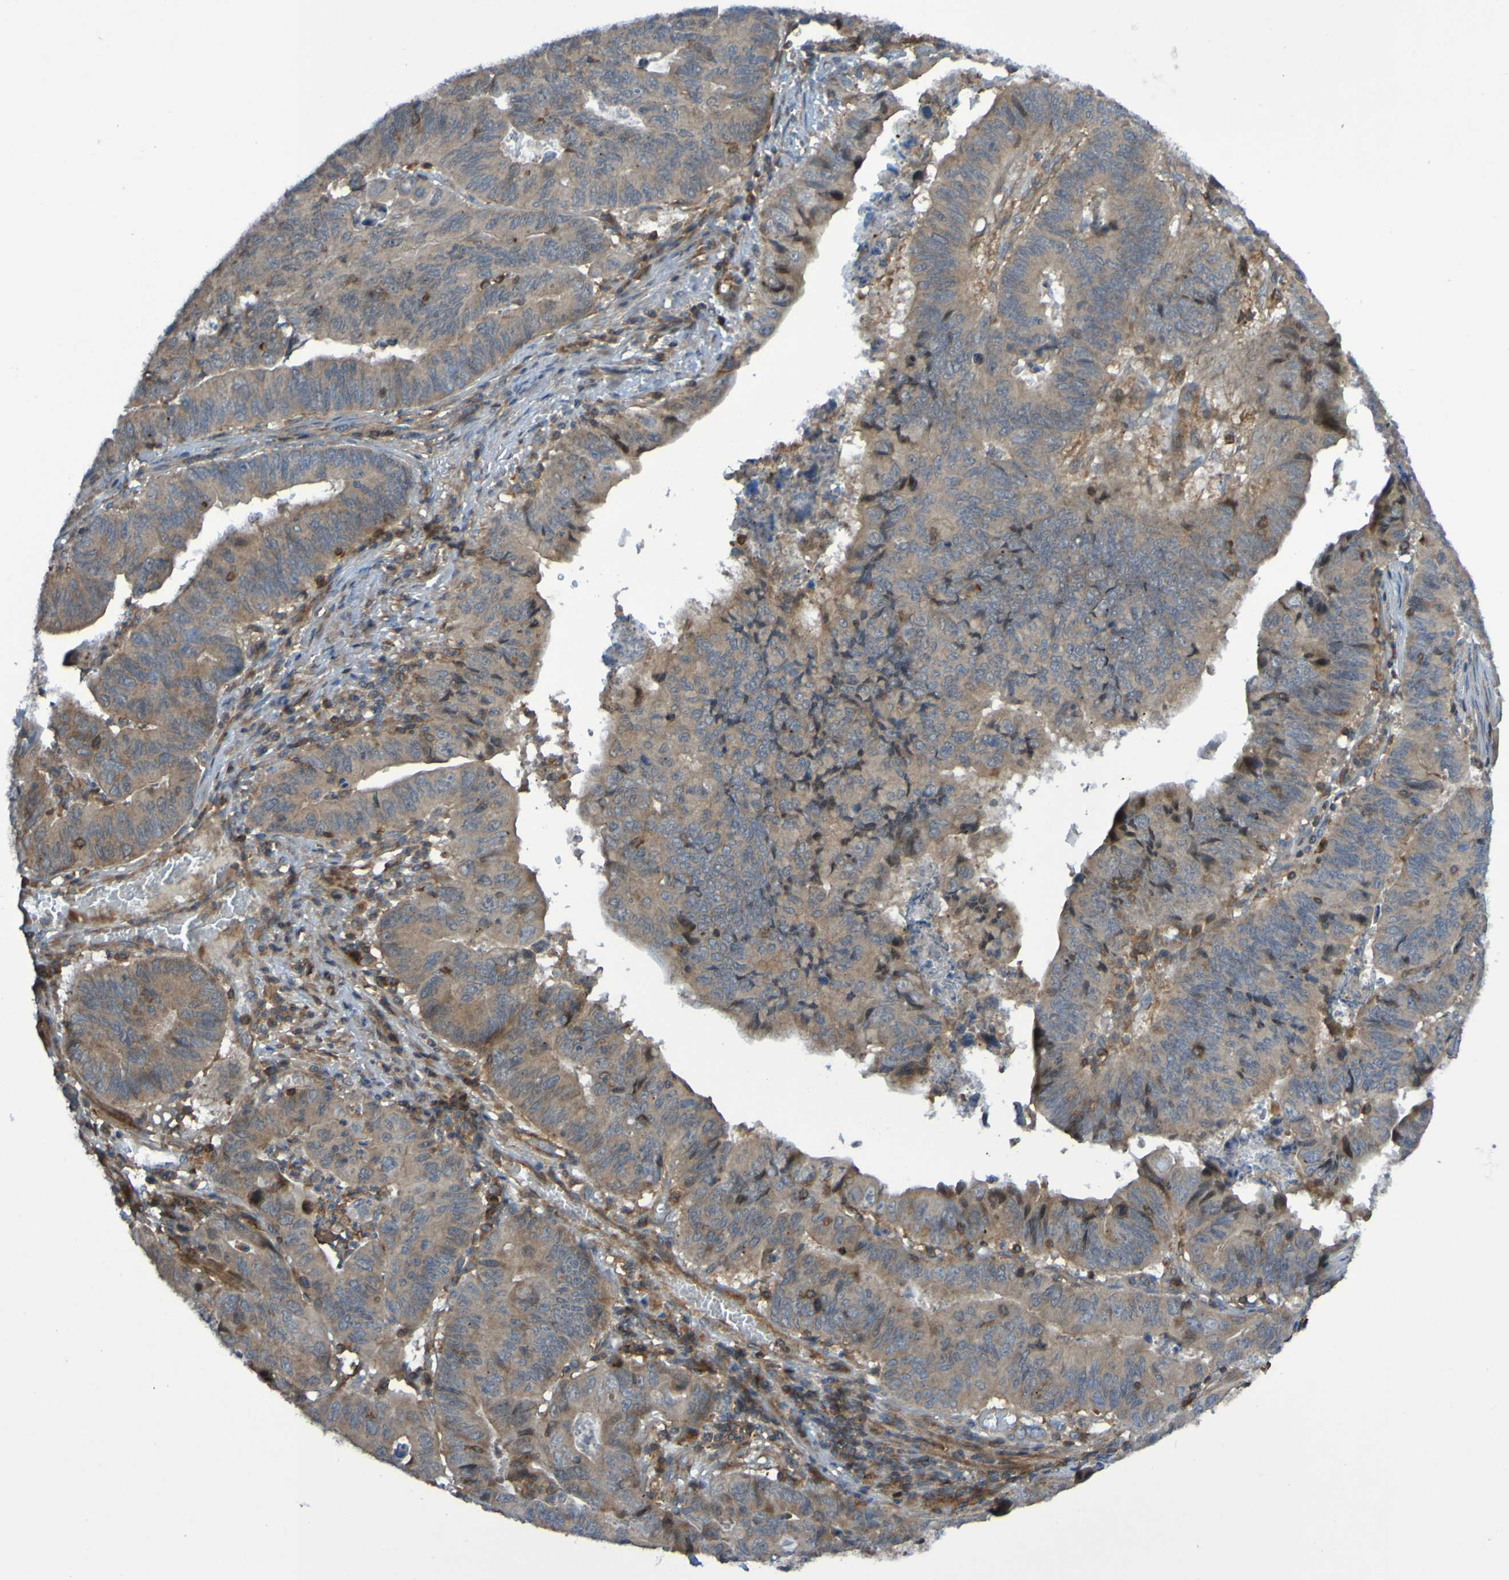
{"staining": {"intensity": "weak", "quantity": ">75%", "location": "cytoplasmic/membranous"}, "tissue": "stomach cancer", "cell_type": "Tumor cells", "image_type": "cancer", "snomed": [{"axis": "morphology", "description": "Adenocarcinoma, NOS"}, {"axis": "topography", "description": "Stomach, lower"}], "caption": "DAB (3,3'-diaminobenzidine) immunohistochemical staining of adenocarcinoma (stomach) shows weak cytoplasmic/membranous protein expression in about >75% of tumor cells.", "gene": "PDGFB", "patient": {"sex": "male", "age": 77}}